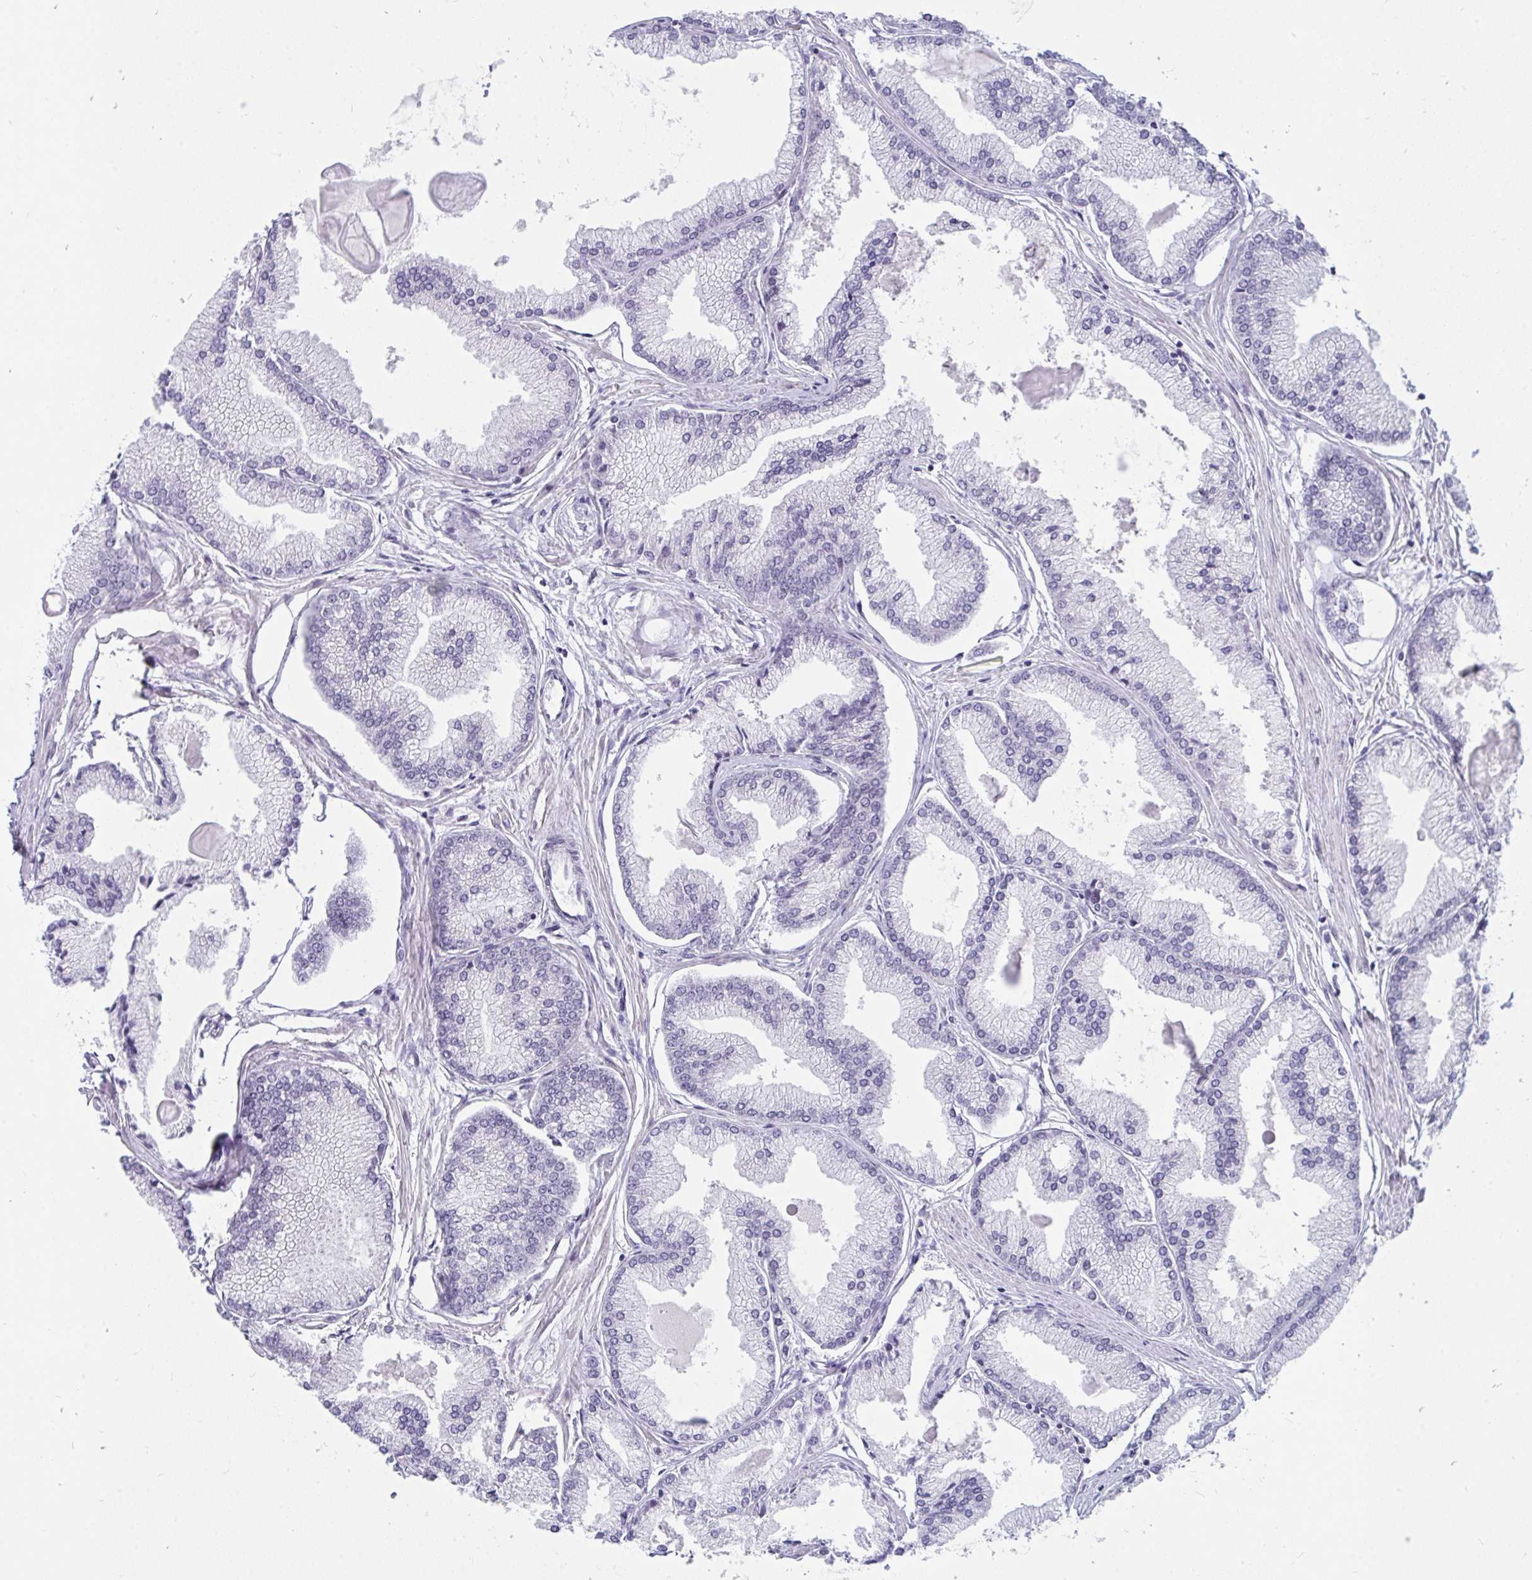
{"staining": {"intensity": "negative", "quantity": "none", "location": "none"}, "tissue": "prostate cancer", "cell_type": "Tumor cells", "image_type": "cancer", "snomed": [{"axis": "morphology", "description": "Adenocarcinoma, High grade"}, {"axis": "topography", "description": "Prostate"}], "caption": "An immunohistochemistry (IHC) histopathology image of high-grade adenocarcinoma (prostate) is shown. There is no staining in tumor cells of high-grade adenocarcinoma (prostate).", "gene": "PRR14", "patient": {"sex": "male", "age": 68}}